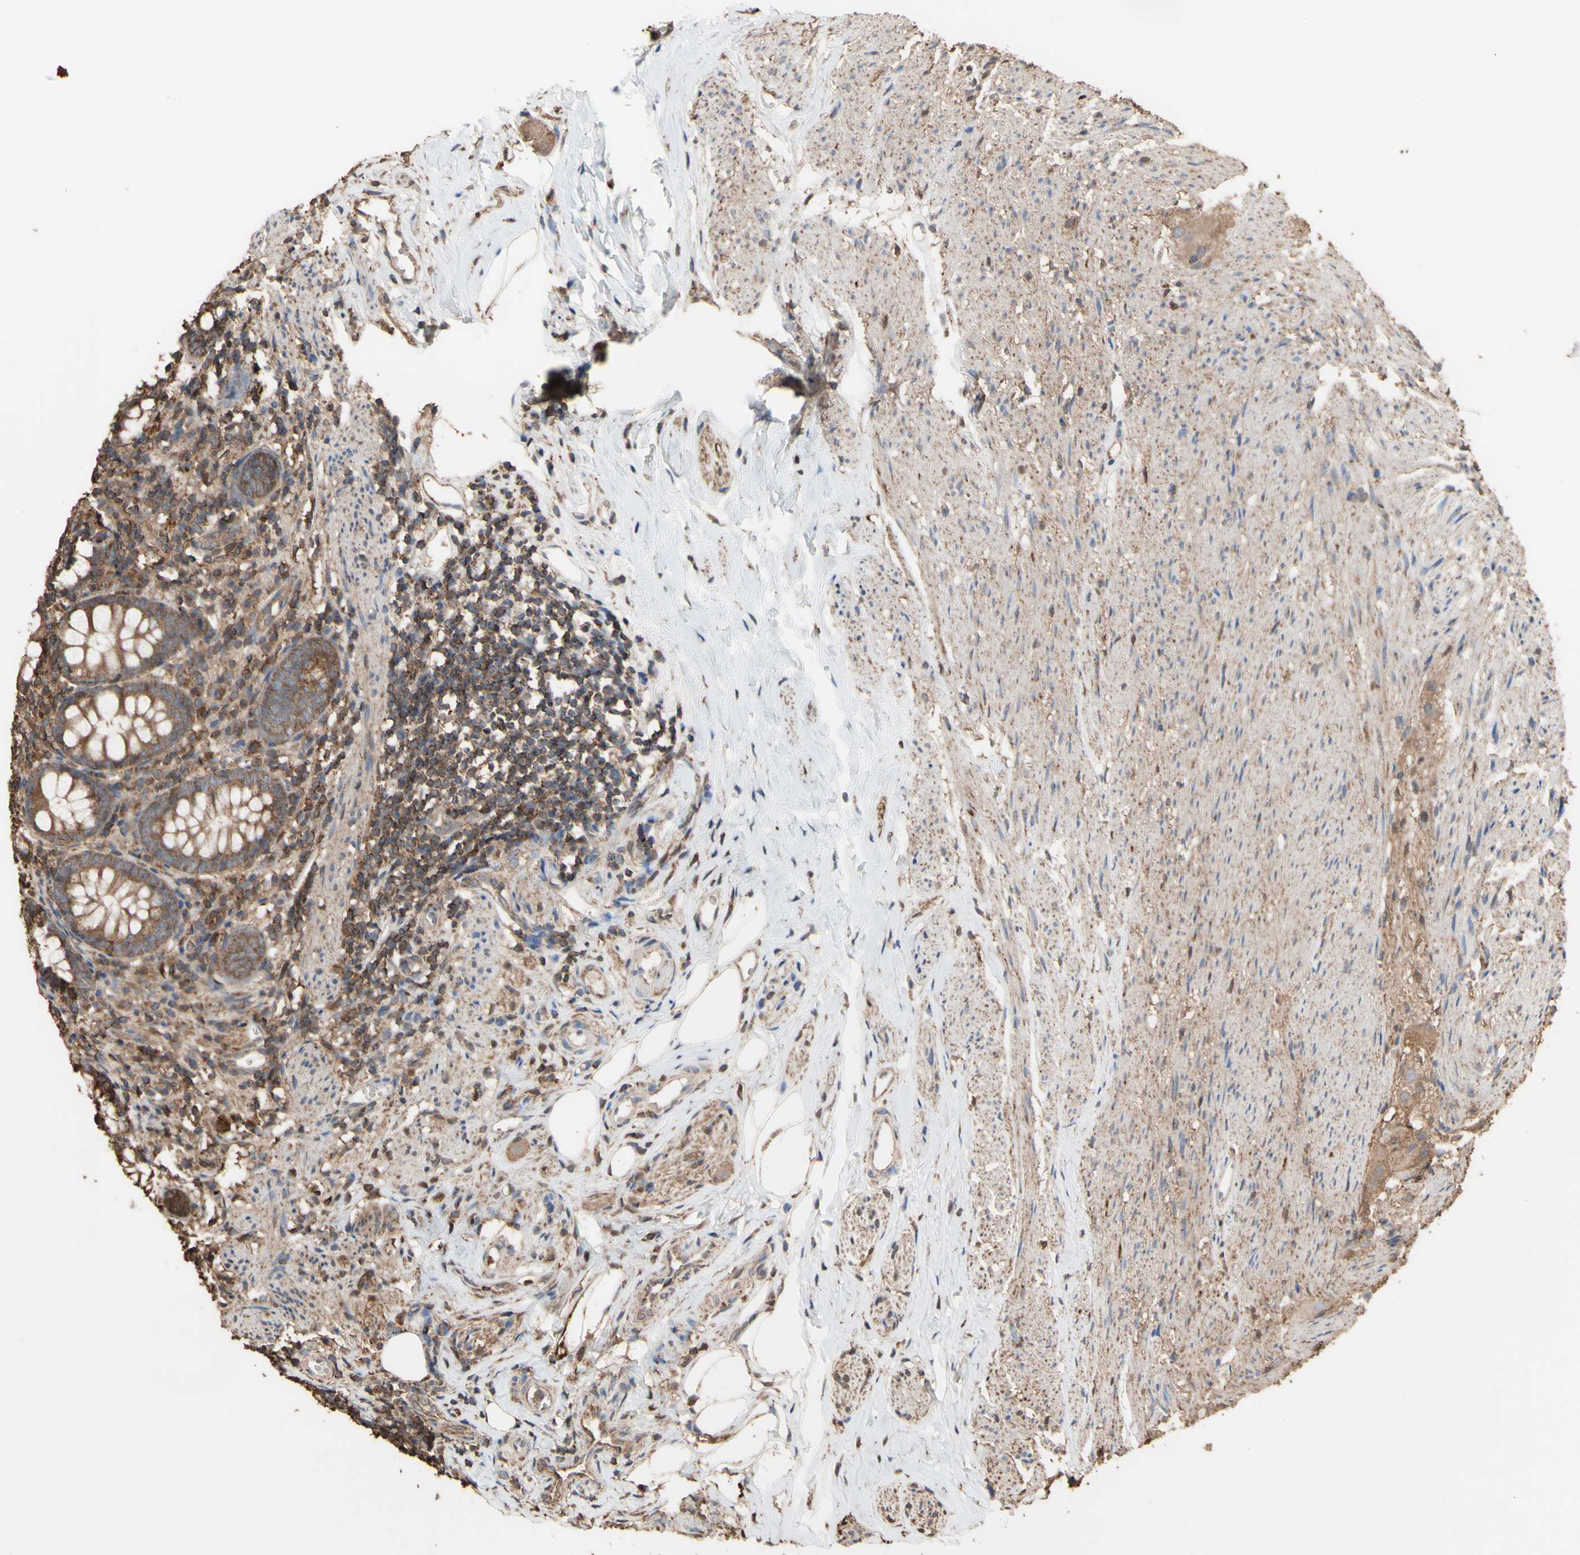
{"staining": {"intensity": "moderate", "quantity": ">75%", "location": "cytoplasmic/membranous"}, "tissue": "appendix", "cell_type": "Glandular cells", "image_type": "normal", "snomed": [{"axis": "morphology", "description": "Normal tissue, NOS"}, {"axis": "topography", "description": "Appendix"}], "caption": "A histopathology image of human appendix stained for a protein displays moderate cytoplasmic/membranous brown staining in glandular cells.", "gene": "ALDH9A1", "patient": {"sex": "female", "age": 77}}